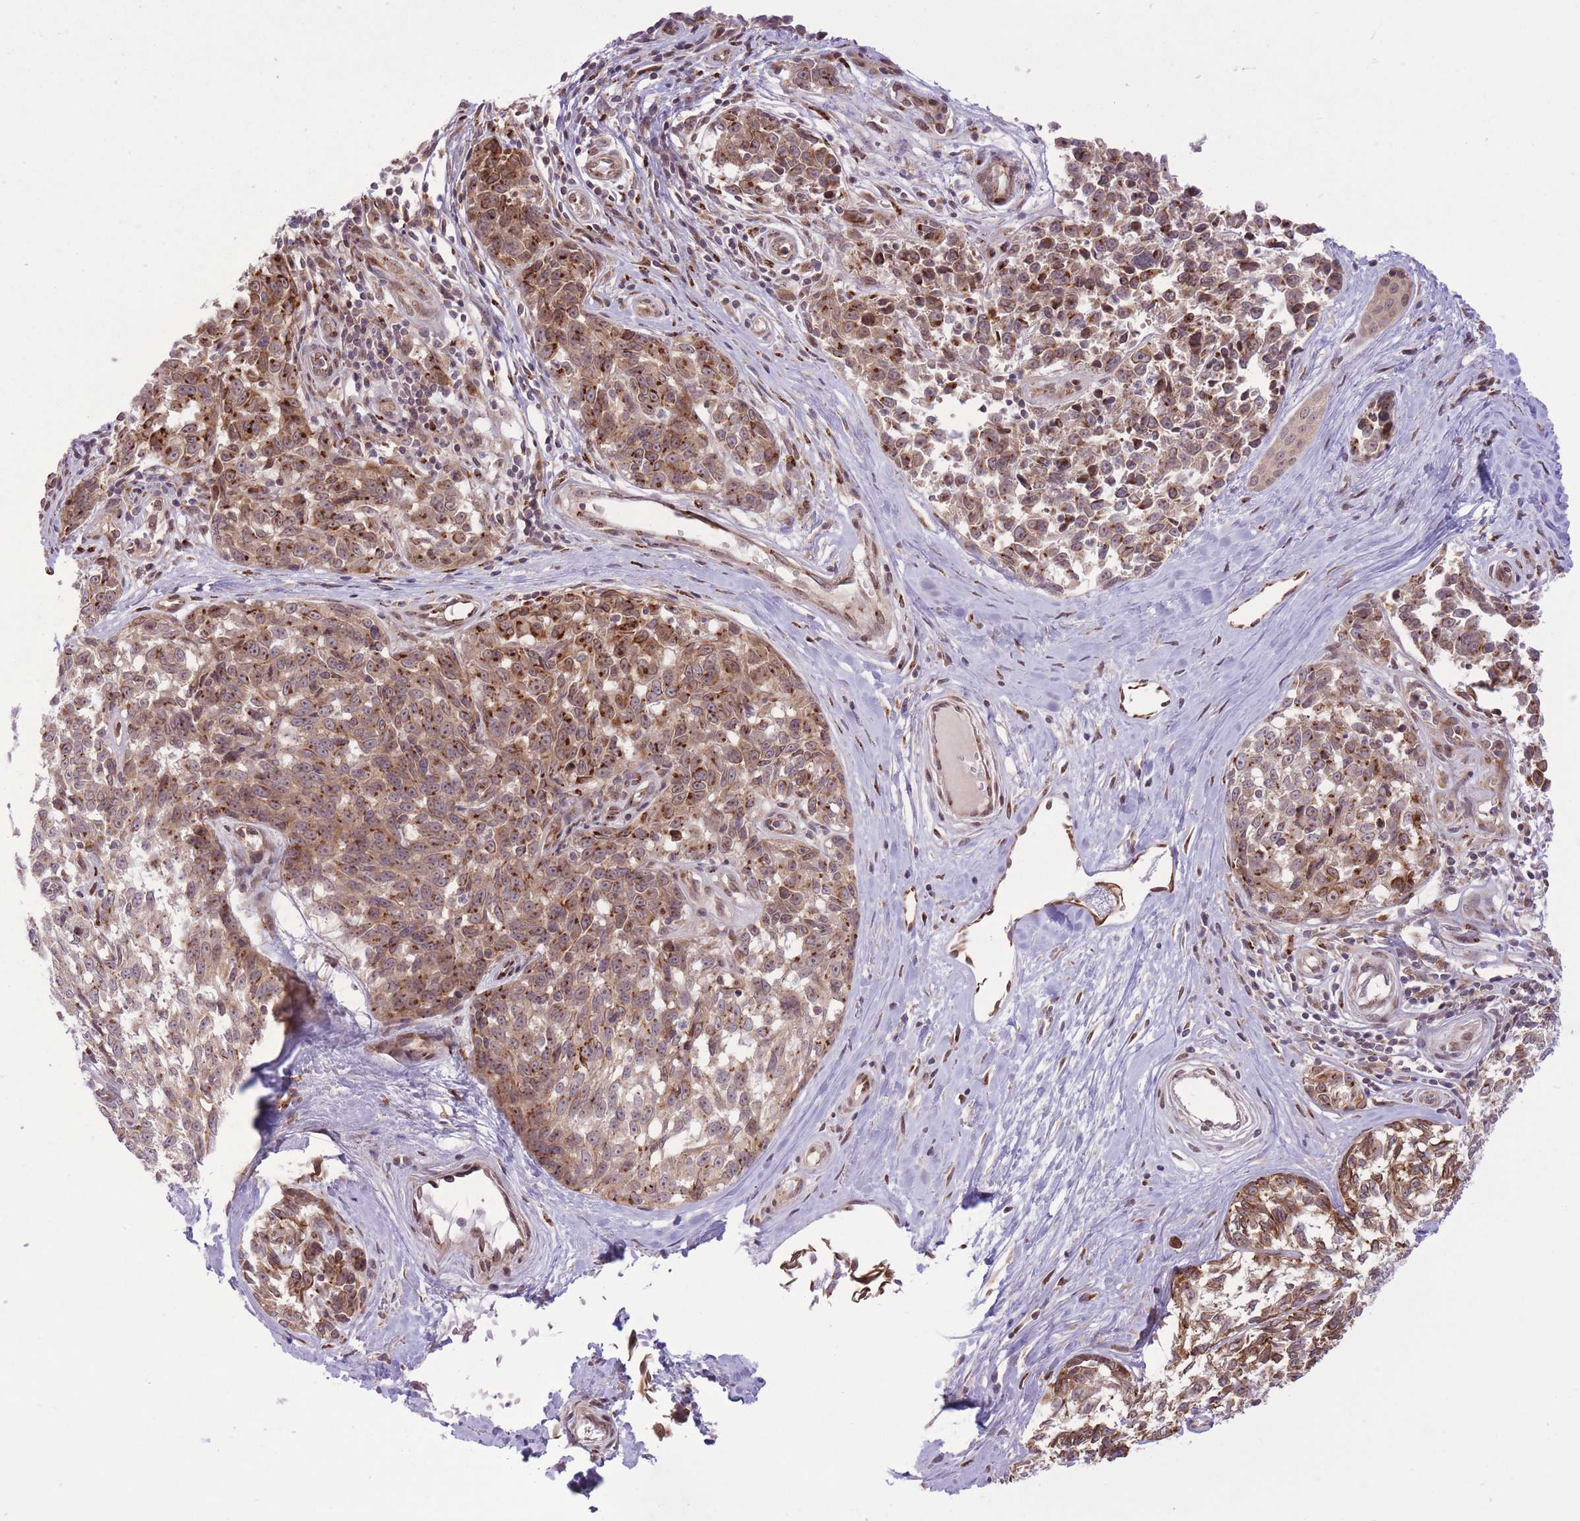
{"staining": {"intensity": "strong", "quantity": ">75%", "location": "cytoplasmic/membranous"}, "tissue": "melanoma", "cell_type": "Tumor cells", "image_type": "cancer", "snomed": [{"axis": "morphology", "description": "Normal tissue, NOS"}, {"axis": "morphology", "description": "Malignant melanoma, NOS"}, {"axis": "topography", "description": "Skin"}], "caption": "Tumor cells show strong cytoplasmic/membranous positivity in approximately >75% of cells in malignant melanoma.", "gene": "ZBED5", "patient": {"sex": "female", "age": 64}}